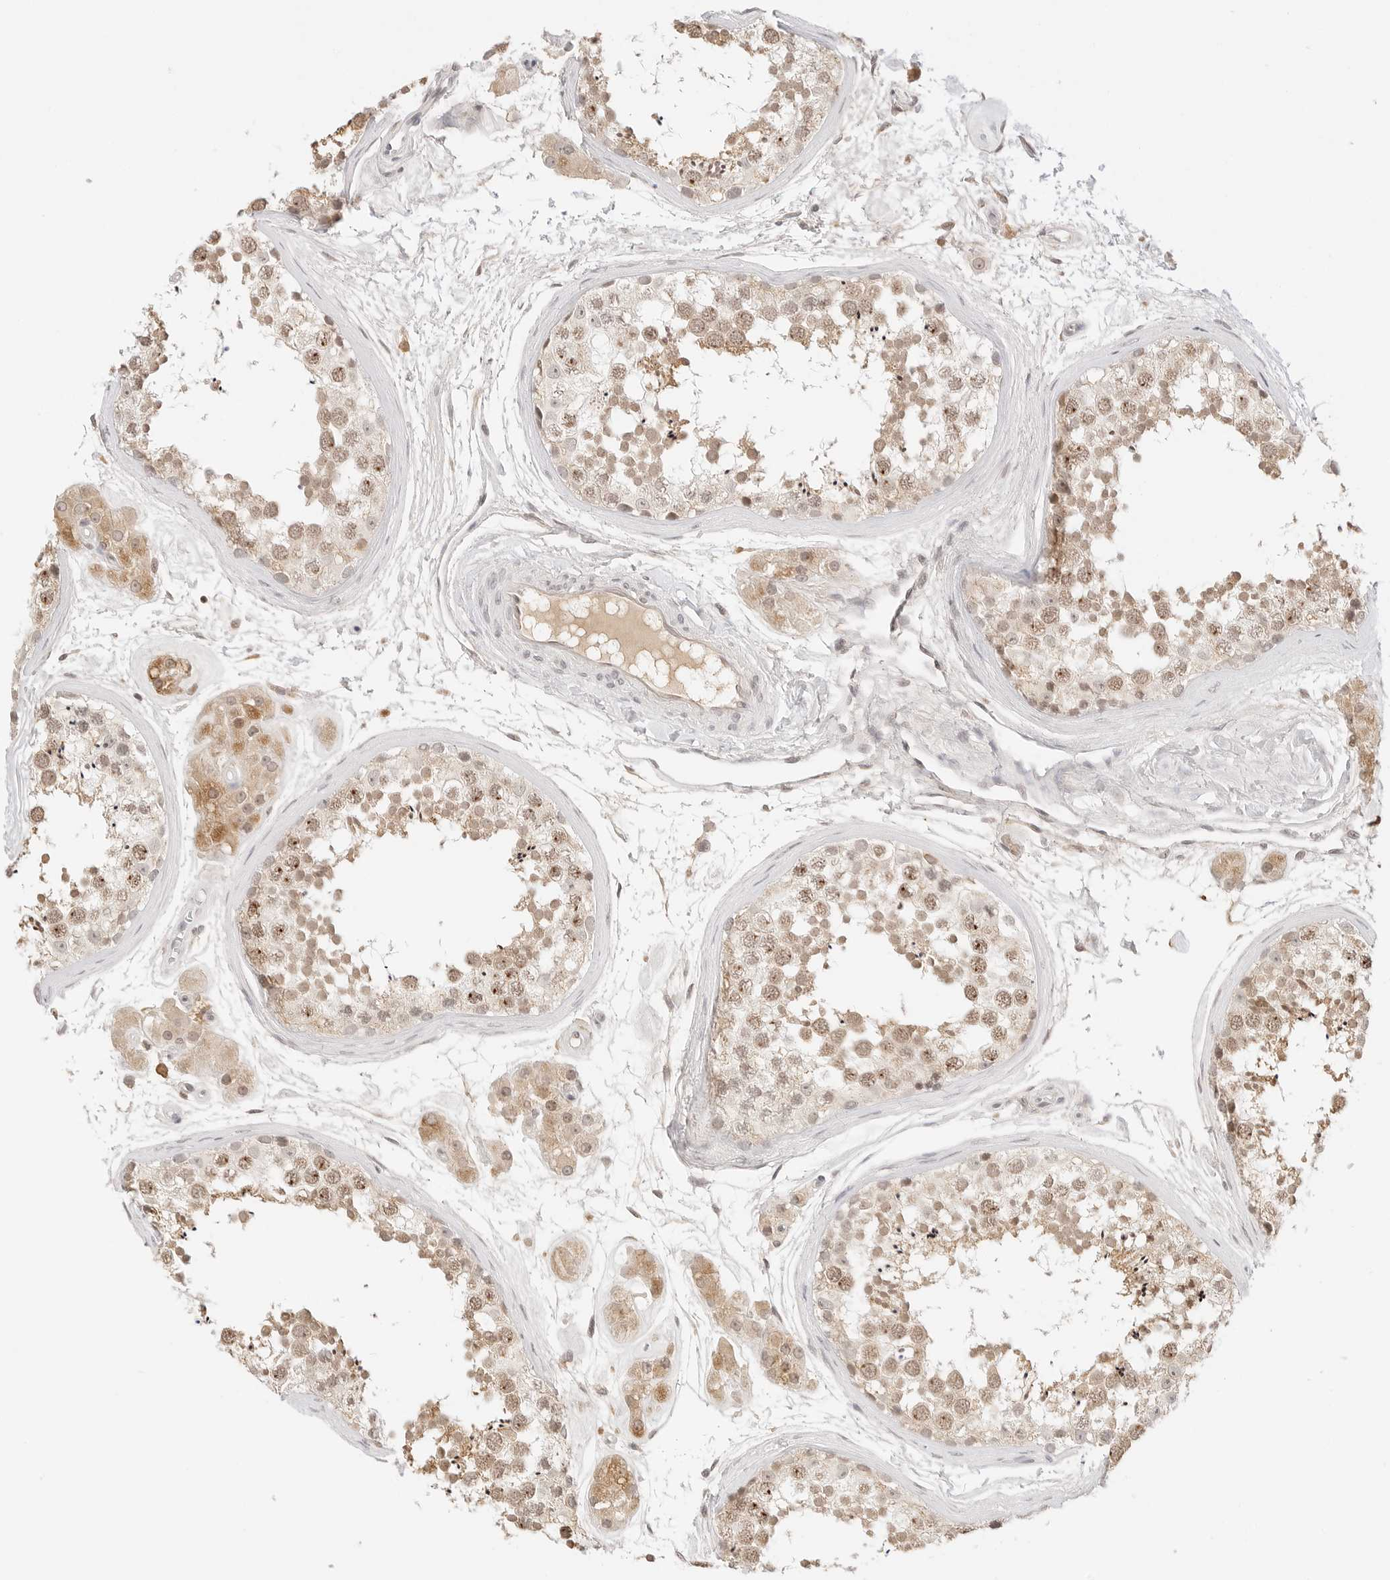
{"staining": {"intensity": "strong", "quantity": ">75%", "location": "nuclear"}, "tissue": "testis", "cell_type": "Cells in seminiferous ducts", "image_type": "normal", "snomed": [{"axis": "morphology", "description": "Normal tissue, NOS"}, {"axis": "topography", "description": "Testis"}], "caption": "Protein staining of normal testis demonstrates strong nuclear positivity in approximately >75% of cells in seminiferous ducts. (Brightfield microscopy of DAB IHC at high magnification).", "gene": "SEPTIN4", "patient": {"sex": "male", "age": 56}}